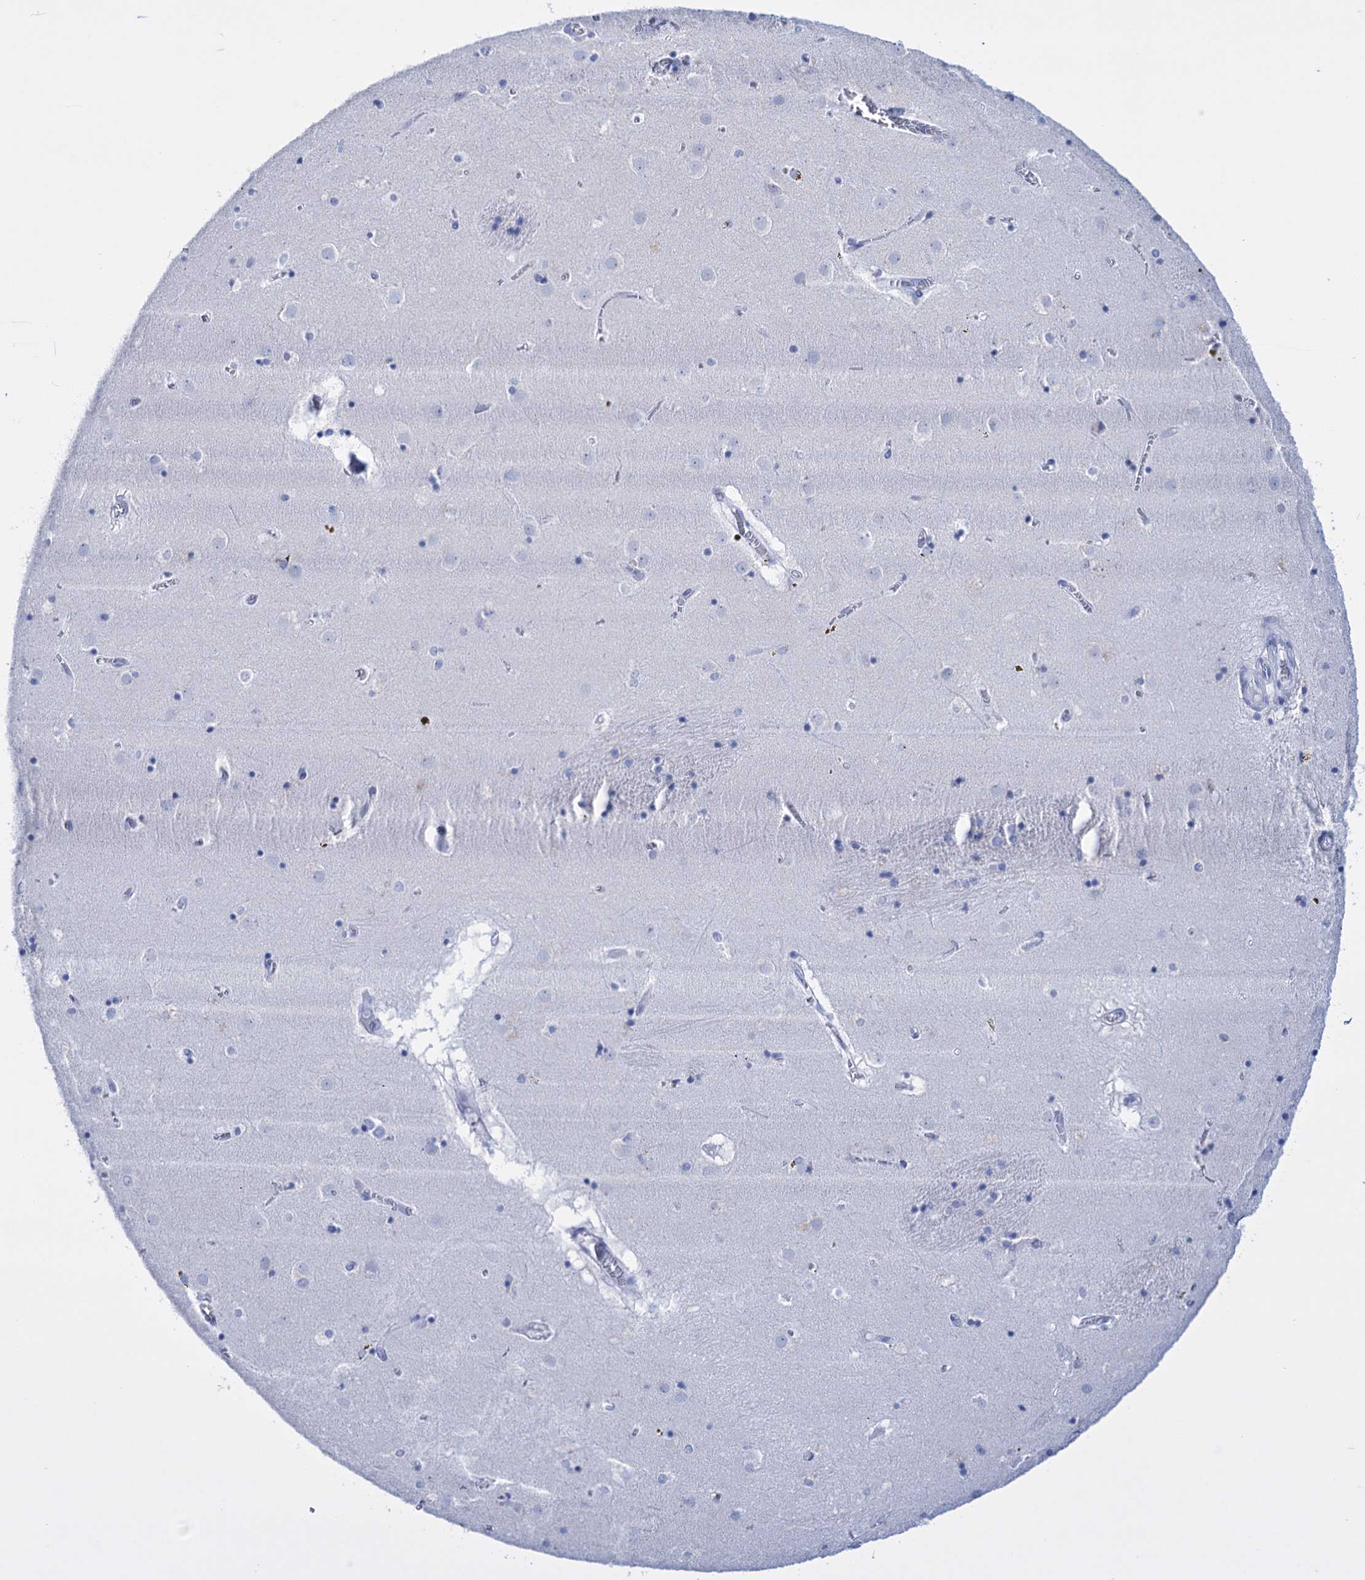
{"staining": {"intensity": "negative", "quantity": "none", "location": "none"}, "tissue": "caudate", "cell_type": "Glial cells", "image_type": "normal", "snomed": [{"axis": "morphology", "description": "Normal tissue, NOS"}, {"axis": "topography", "description": "Lateral ventricle wall"}], "caption": "IHC image of unremarkable caudate: caudate stained with DAB (3,3'-diaminobenzidine) exhibits no significant protein positivity in glial cells.", "gene": "FBXW12", "patient": {"sex": "male", "age": 70}}